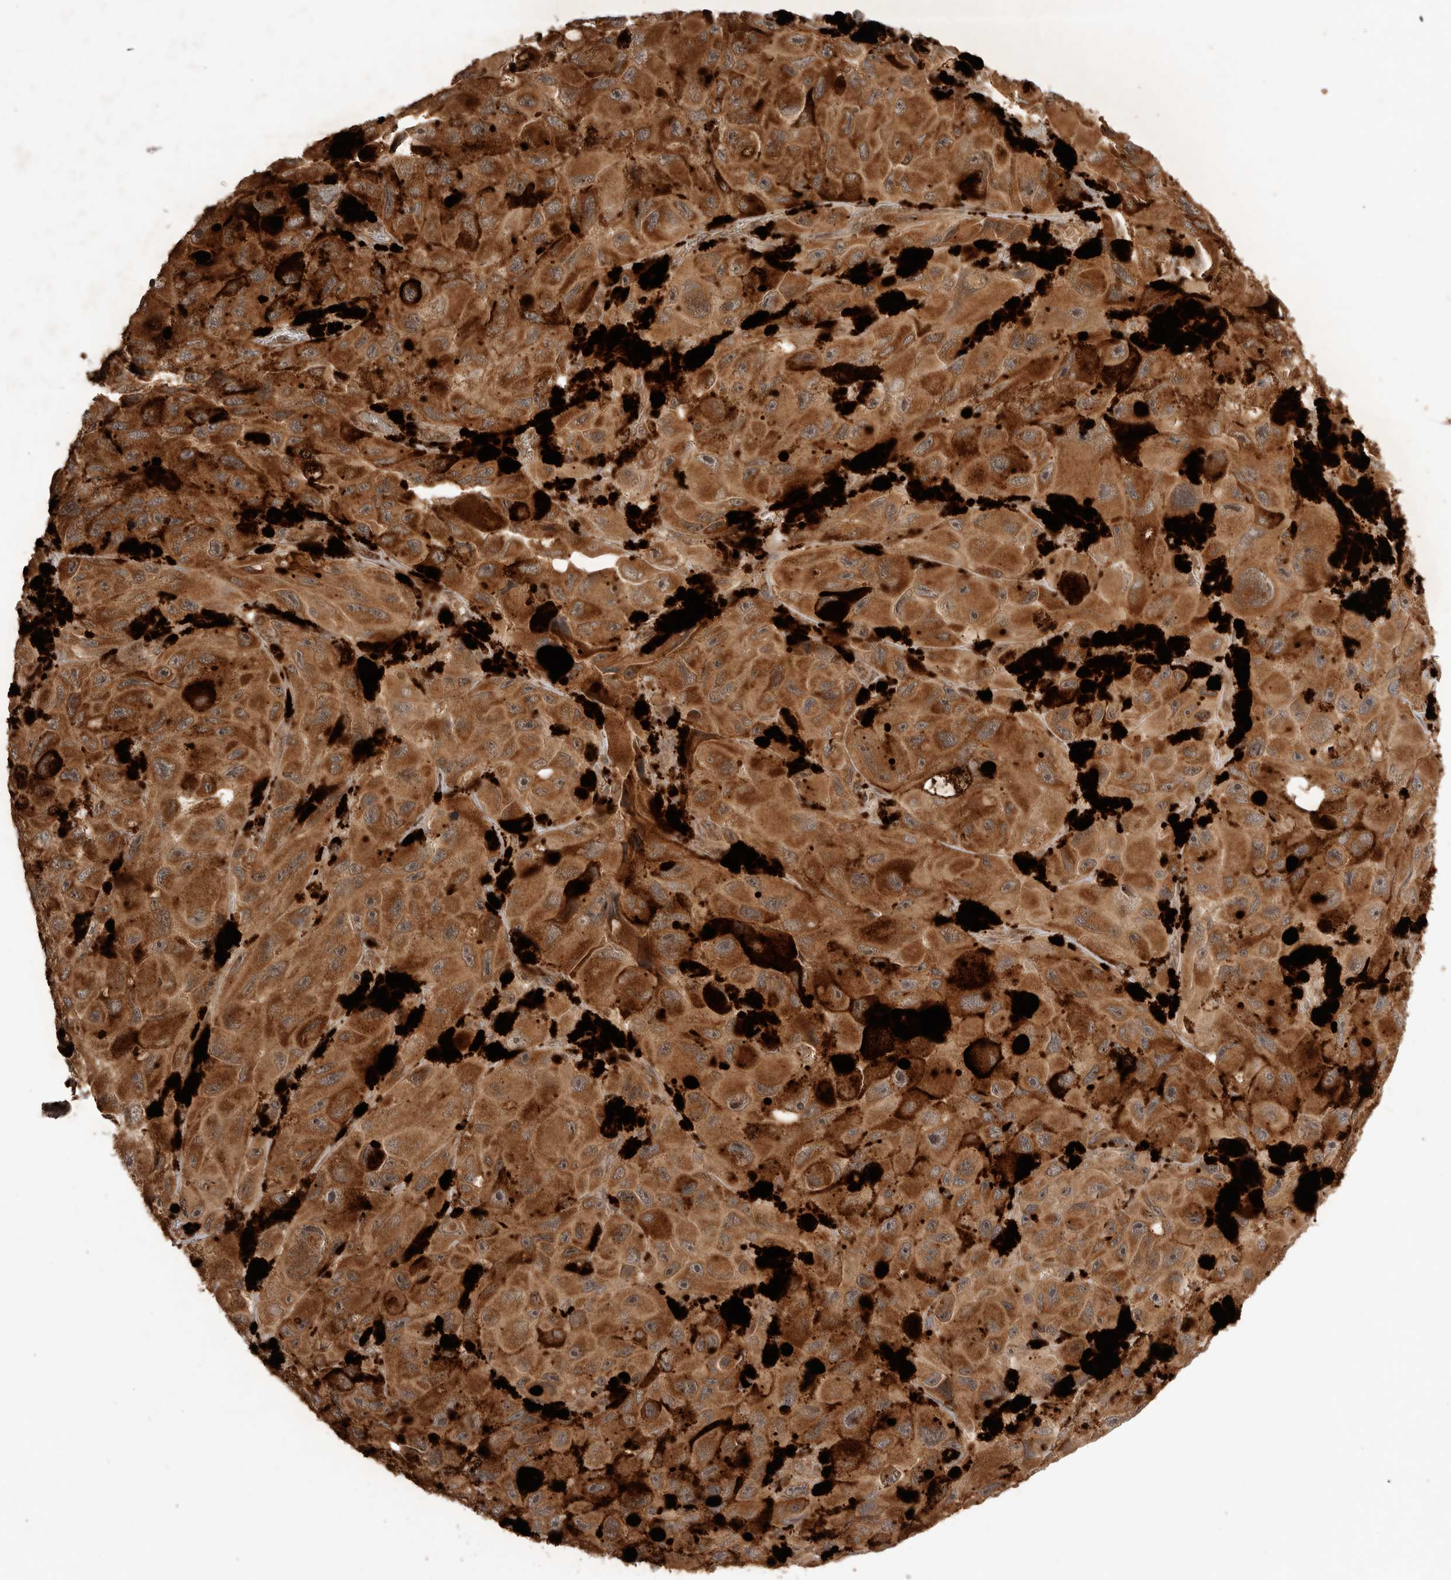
{"staining": {"intensity": "strong", "quantity": ">75%", "location": "cytoplasmic/membranous"}, "tissue": "melanoma", "cell_type": "Tumor cells", "image_type": "cancer", "snomed": [{"axis": "morphology", "description": "Malignant melanoma, NOS"}, {"axis": "topography", "description": "Skin"}], "caption": "Protein expression analysis of human melanoma reveals strong cytoplasmic/membranous staining in approximately >75% of tumor cells.", "gene": "FAM221A", "patient": {"sex": "female", "age": 73}}